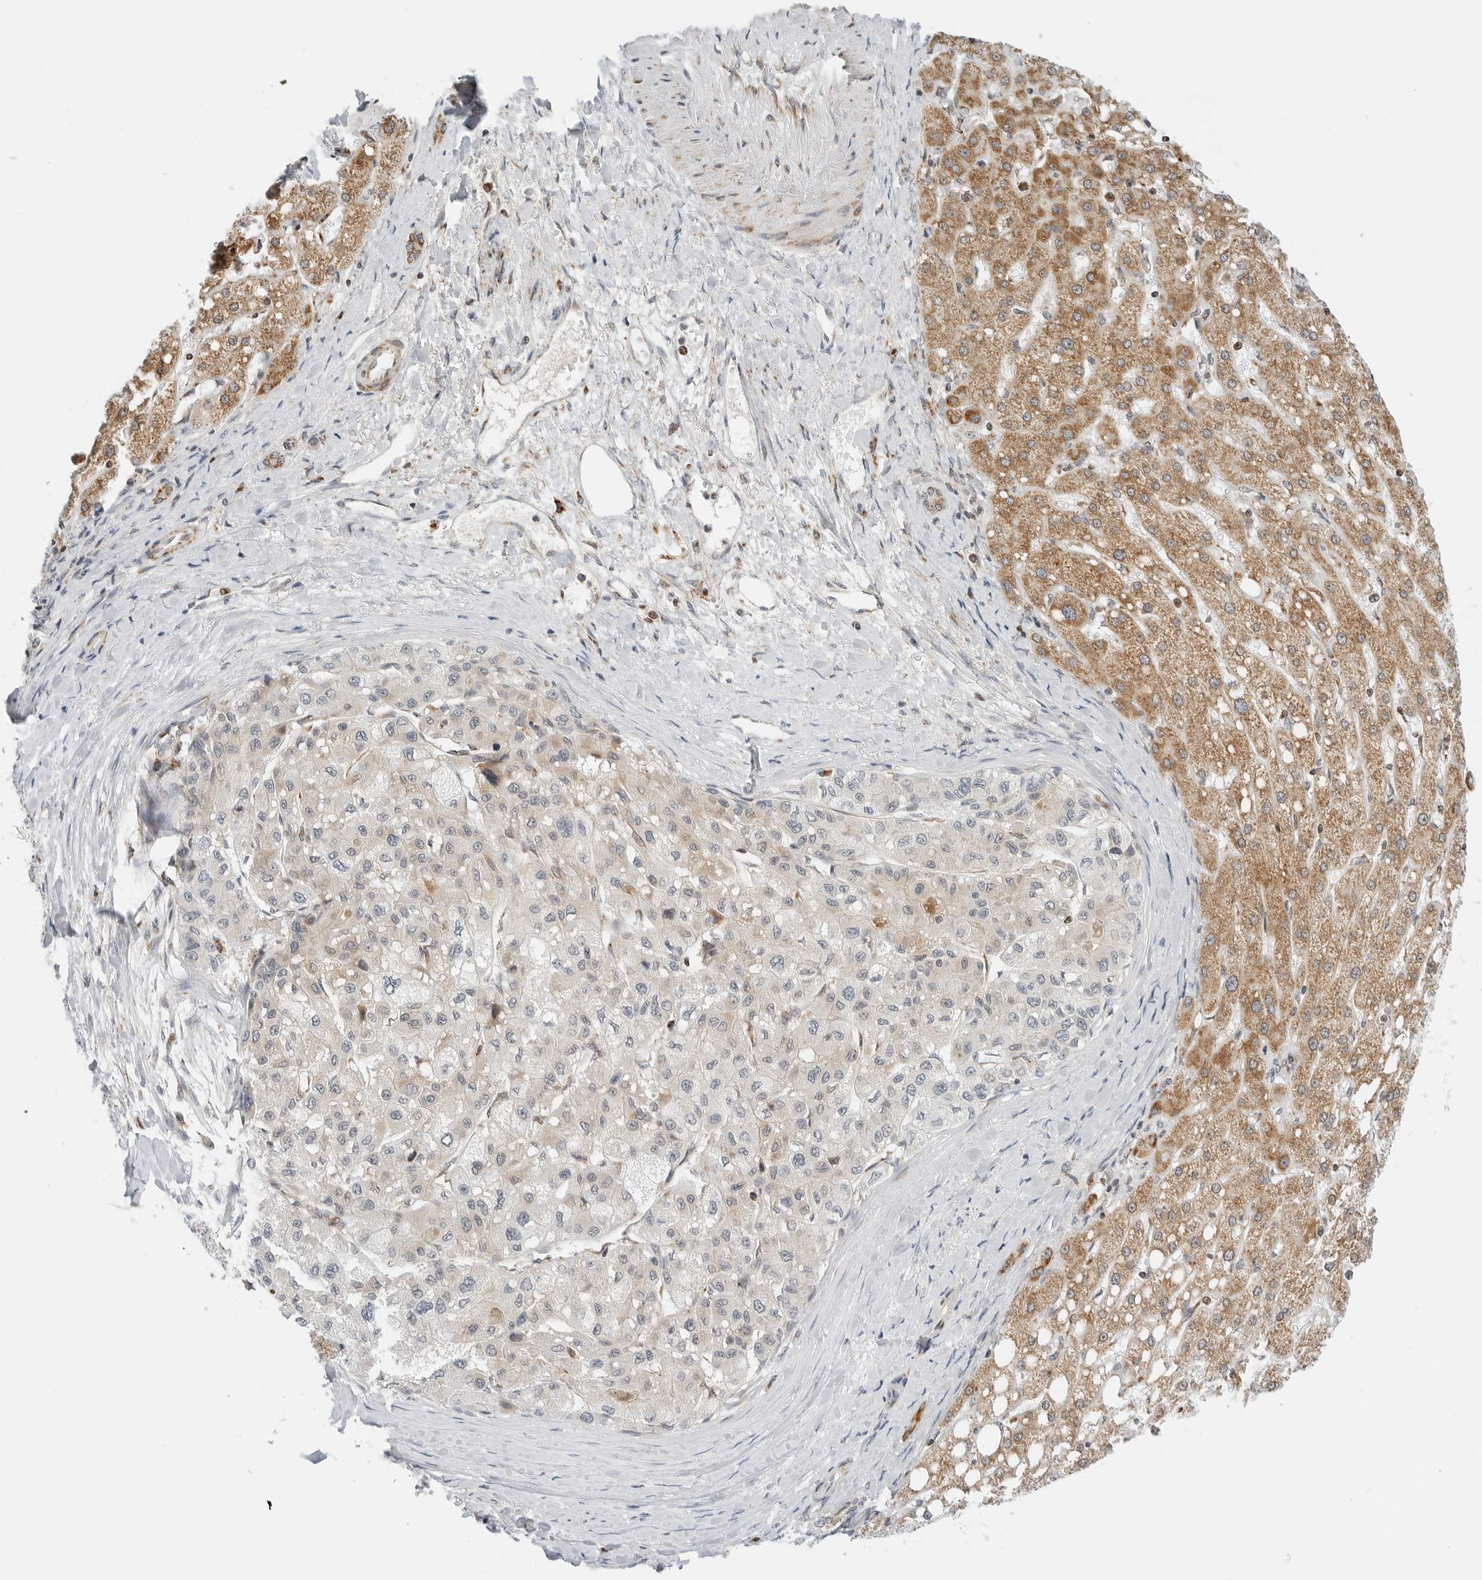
{"staining": {"intensity": "moderate", "quantity": "25%-75%", "location": "cytoplasmic/membranous"}, "tissue": "liver cancer", "cell_type": "Tumor cells", "image_type": "cancer", "snomed": [{"axis": "morphology", "description": "Carcinoma, Hepatocellular, NOS"}, {"axis": "topography", "description": "Liver"}], "caption": "Immunohistochemistry (IHC) (DAB) staining of liver hepatocellular carcinoma demonstrates moderate cytoplasmic/membranous protein expression in about 25%-75% of tumor cells.", "gene": "DYRK4", "patient": {"sex": "male", "age": 80}}